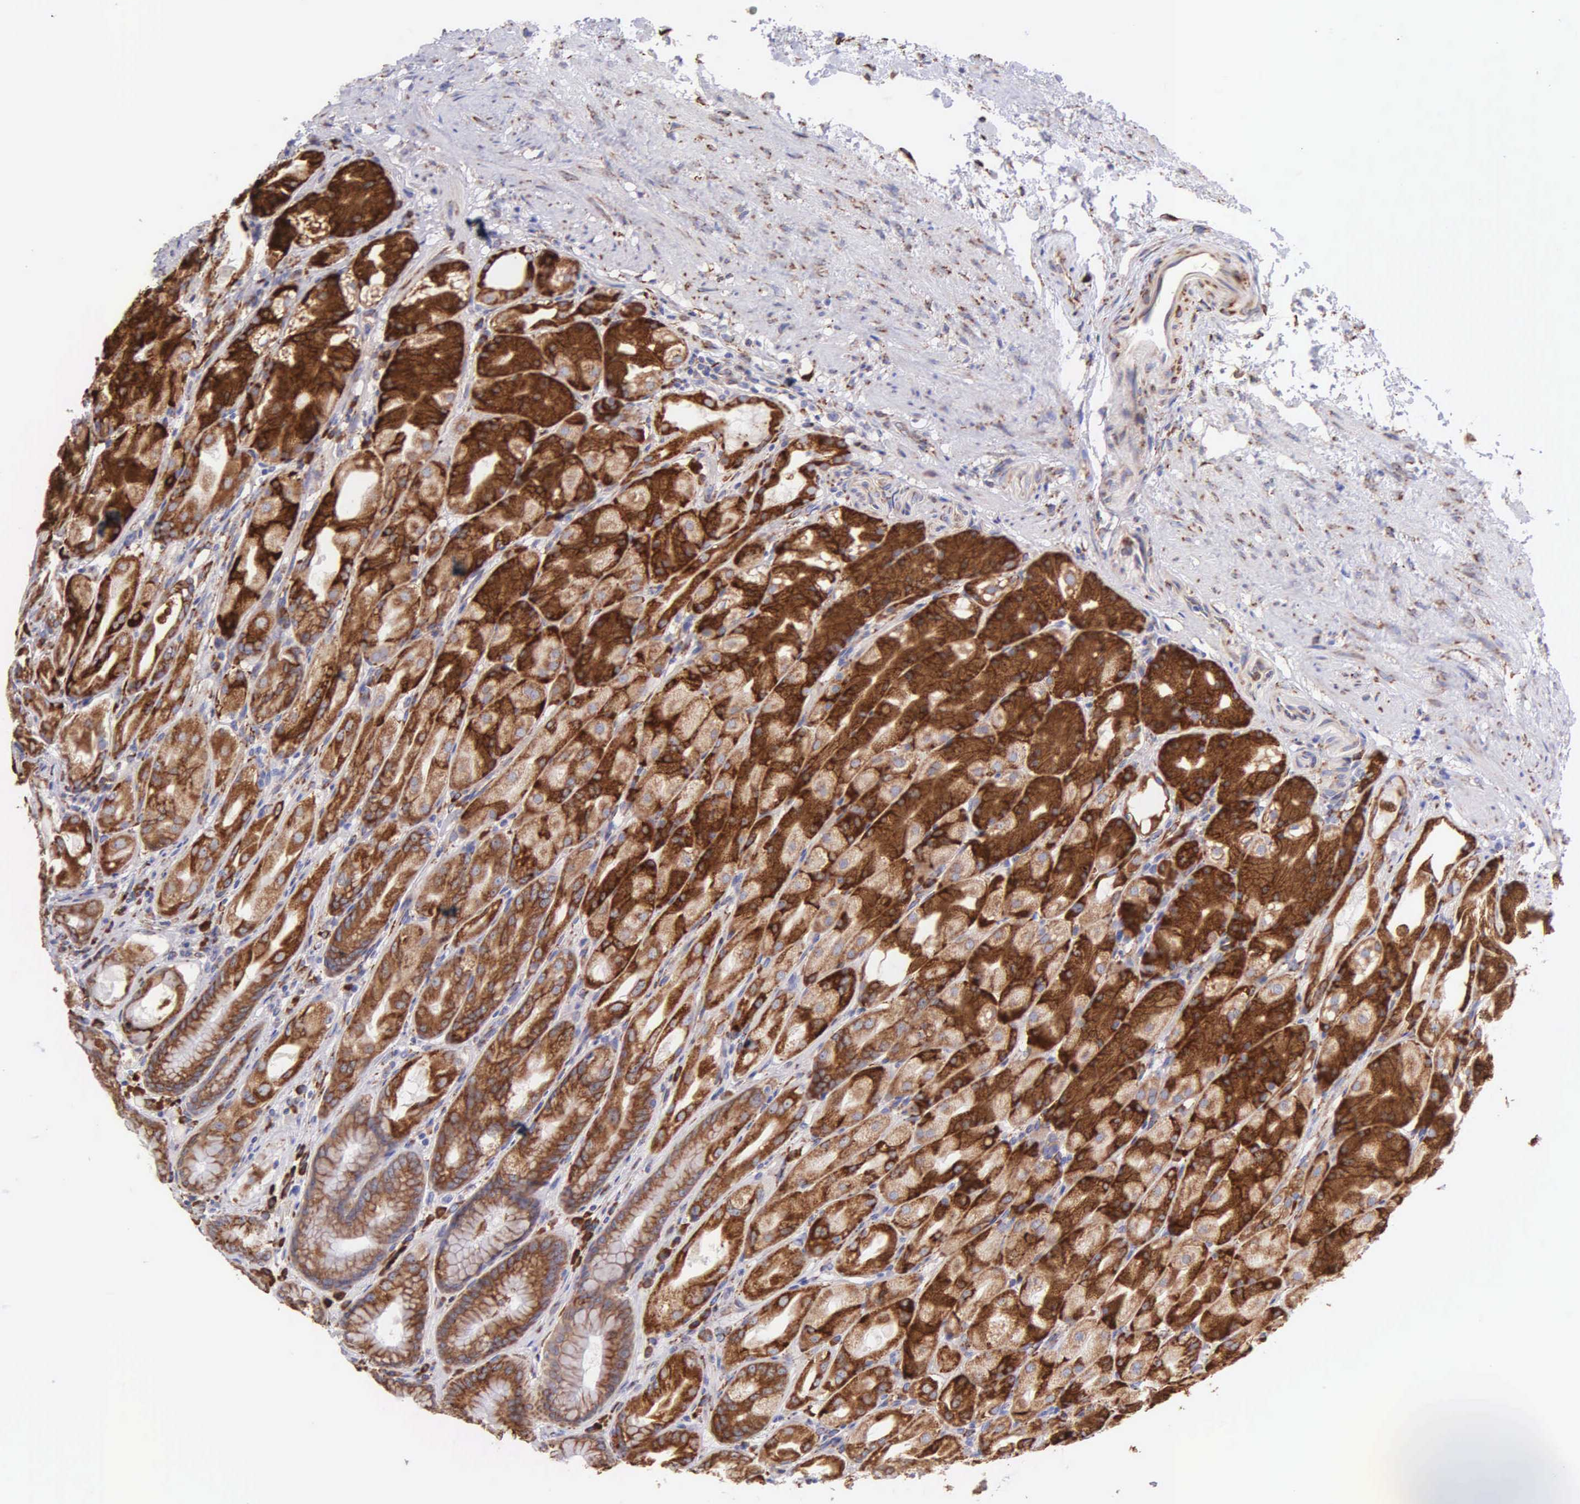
{"staining": {"intensity": "strong", "quantity": ">75%", "location": "cytoplasmic/membranous"}, "tissue": "stomach", "cell_type": "Glandular cells", "image_type": "normal", "snomed": [{"axis": "morphology", "description": "Normal tissue, NOS"}, {"axis": "topography", "description": "Stomach, upper"}], "caption": "A brown stain labels strong cytoplasmic/membranous staining of a protein in glandular cells of benign human stomach. Using DAB (brown) and hematoxylin (blue) stains, captured at high magnification using brightfield microscopy.", "gene": "CKAP4", "patient": {"sex": "female", "age": 75}}